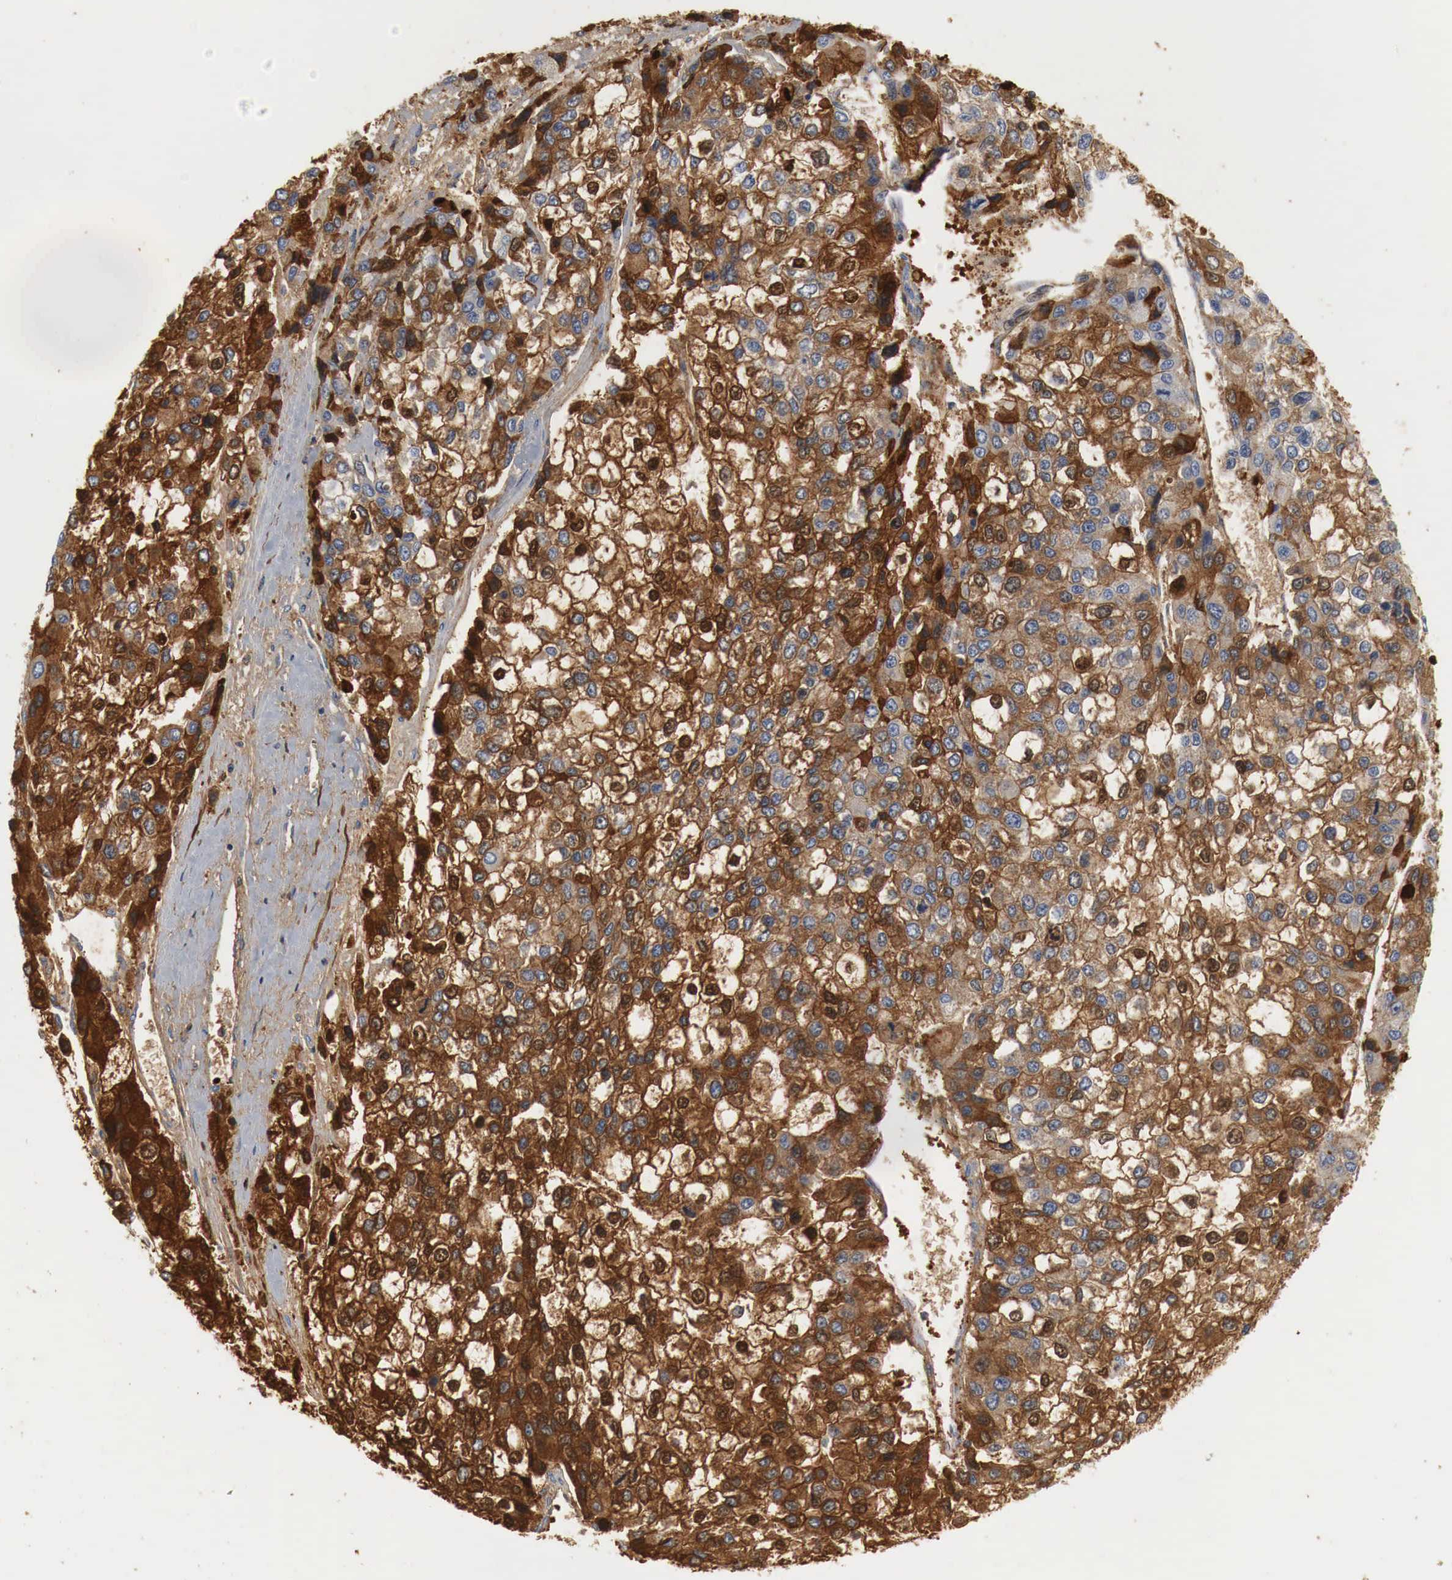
{"staining": {"intensity": "strong", "quantity": ">75%", "location": "cytoplasmic/membranous"}, "tissue": "liver cancer", "cell_type": "Tumor cells", "image_type": "cancer", "snomed": [{"axis": "morphology", "description": "Carcinoma, Hepatocellular, NOS"}, {"axis": "topography", "description": "Liver"}], "caption": "Liver cancer (hepatocellular carcinoma) was stained to show a protein in brown. There is high levels of strong cytoplasmic/membranous expression in about >75% of tumor cells. (brown staining indicates protein expression, while blue staining denotes nuclei).", "gene": "IGLC3", "patient": {"sex": "female", "age": 66}}